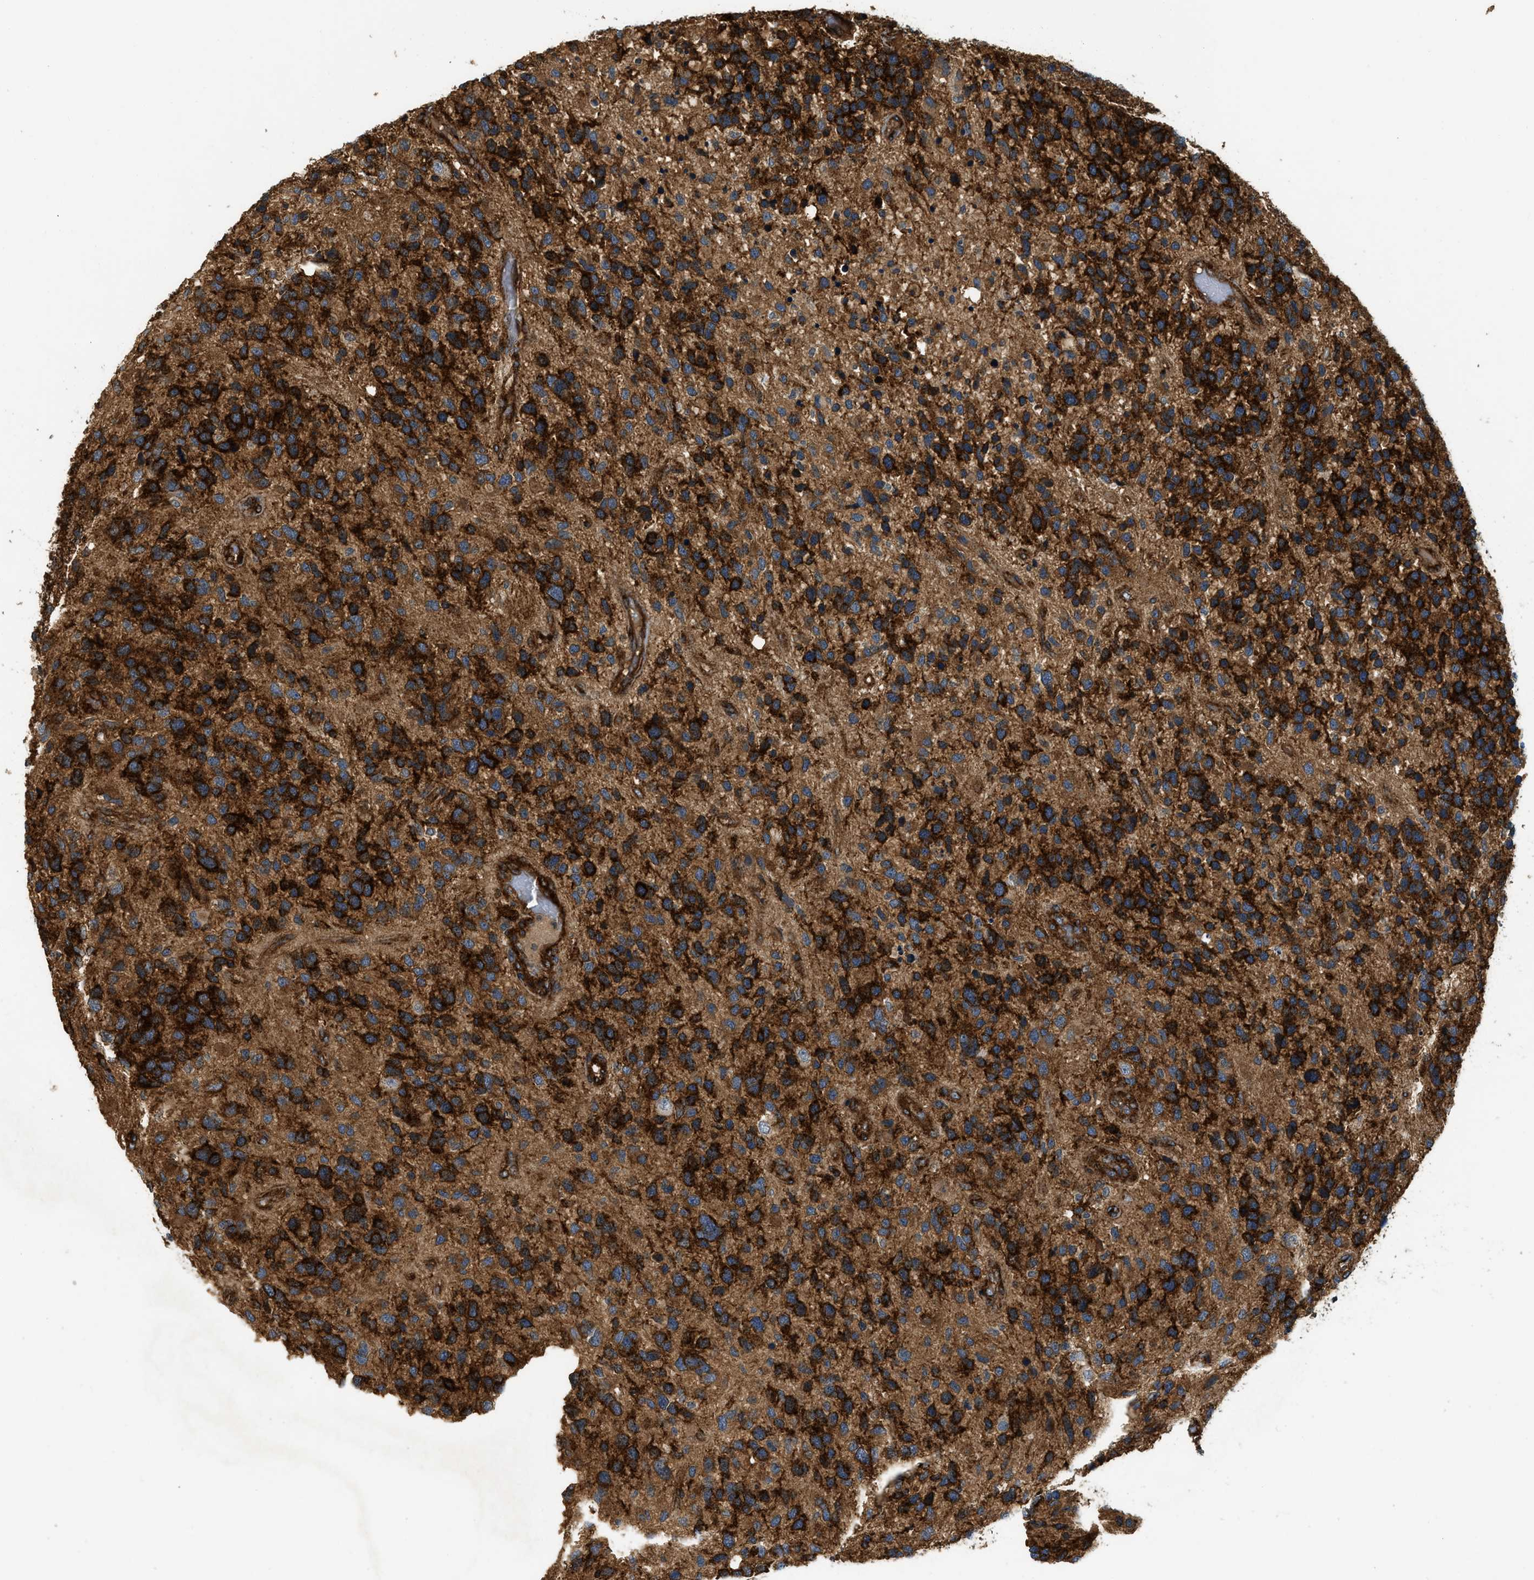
{"staining": {"intensity": "strong", "quantity": ">75%", "location": "cytoplasmic/membranous"}, "tissue": "glioma", "cell_type": "Tumor cells", "image_type": "cancer", "snomed": [{"axis": "morphology", "description": "Glioma, malignant, High grade"}, {"axis": "topography", "description": "Brain"}], "caption": "Immunohistochemistry image of human malignant glioma (high-grade) stained for a protein (brown), which displays high levels of strong cytoplasmic/membranous expression in about >75% of tumor cells.", "gene": "HIP1", "patient": {"sex": "female", "age": 58}}